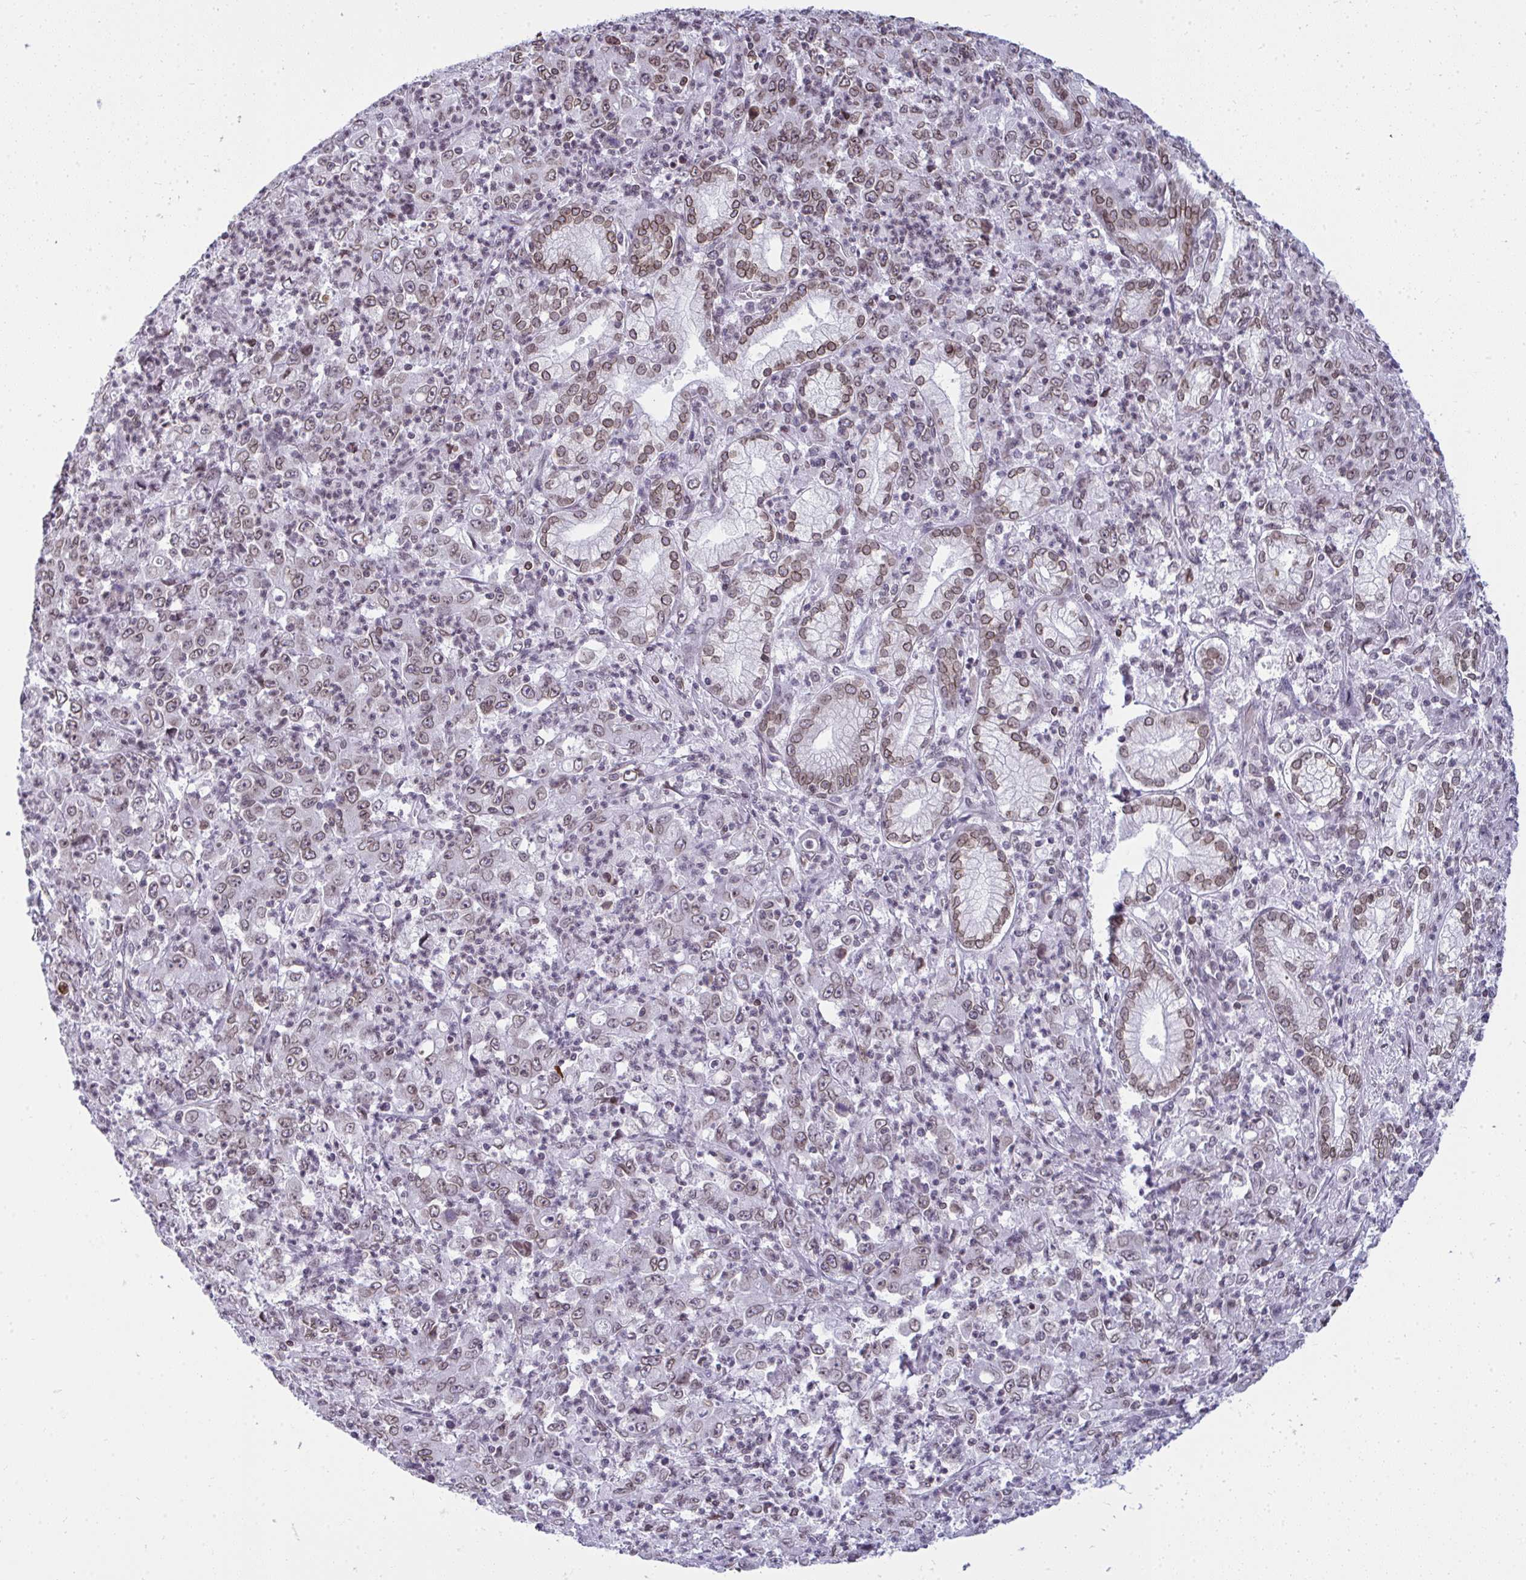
{"staining": {"intensity": "weak", "quantity": "25%-75%", "location": "cytoplasmic/membranous,nuclear"}, "tissue": "stomach cancer", "cell_type": "Tumor cells", "image_type": "cancer", "snomed": [{"axis": "morphology", "description": "Adenocarcinoma, NOS"}, {"axis": "topography", "description": "Stomach, lower"}], "caption": "This histopathology image reveals stomach adenocarcinoma stained with immunohistochemistry (IHC) to label a protein in brown. The cytoplasmic/membranous and nuclear of tumor cells show weak positivity for the protein. Nuclei are counter-stained blue.", "gene": "LMNB2", "patient": {"sex": "female", "age": 71}}